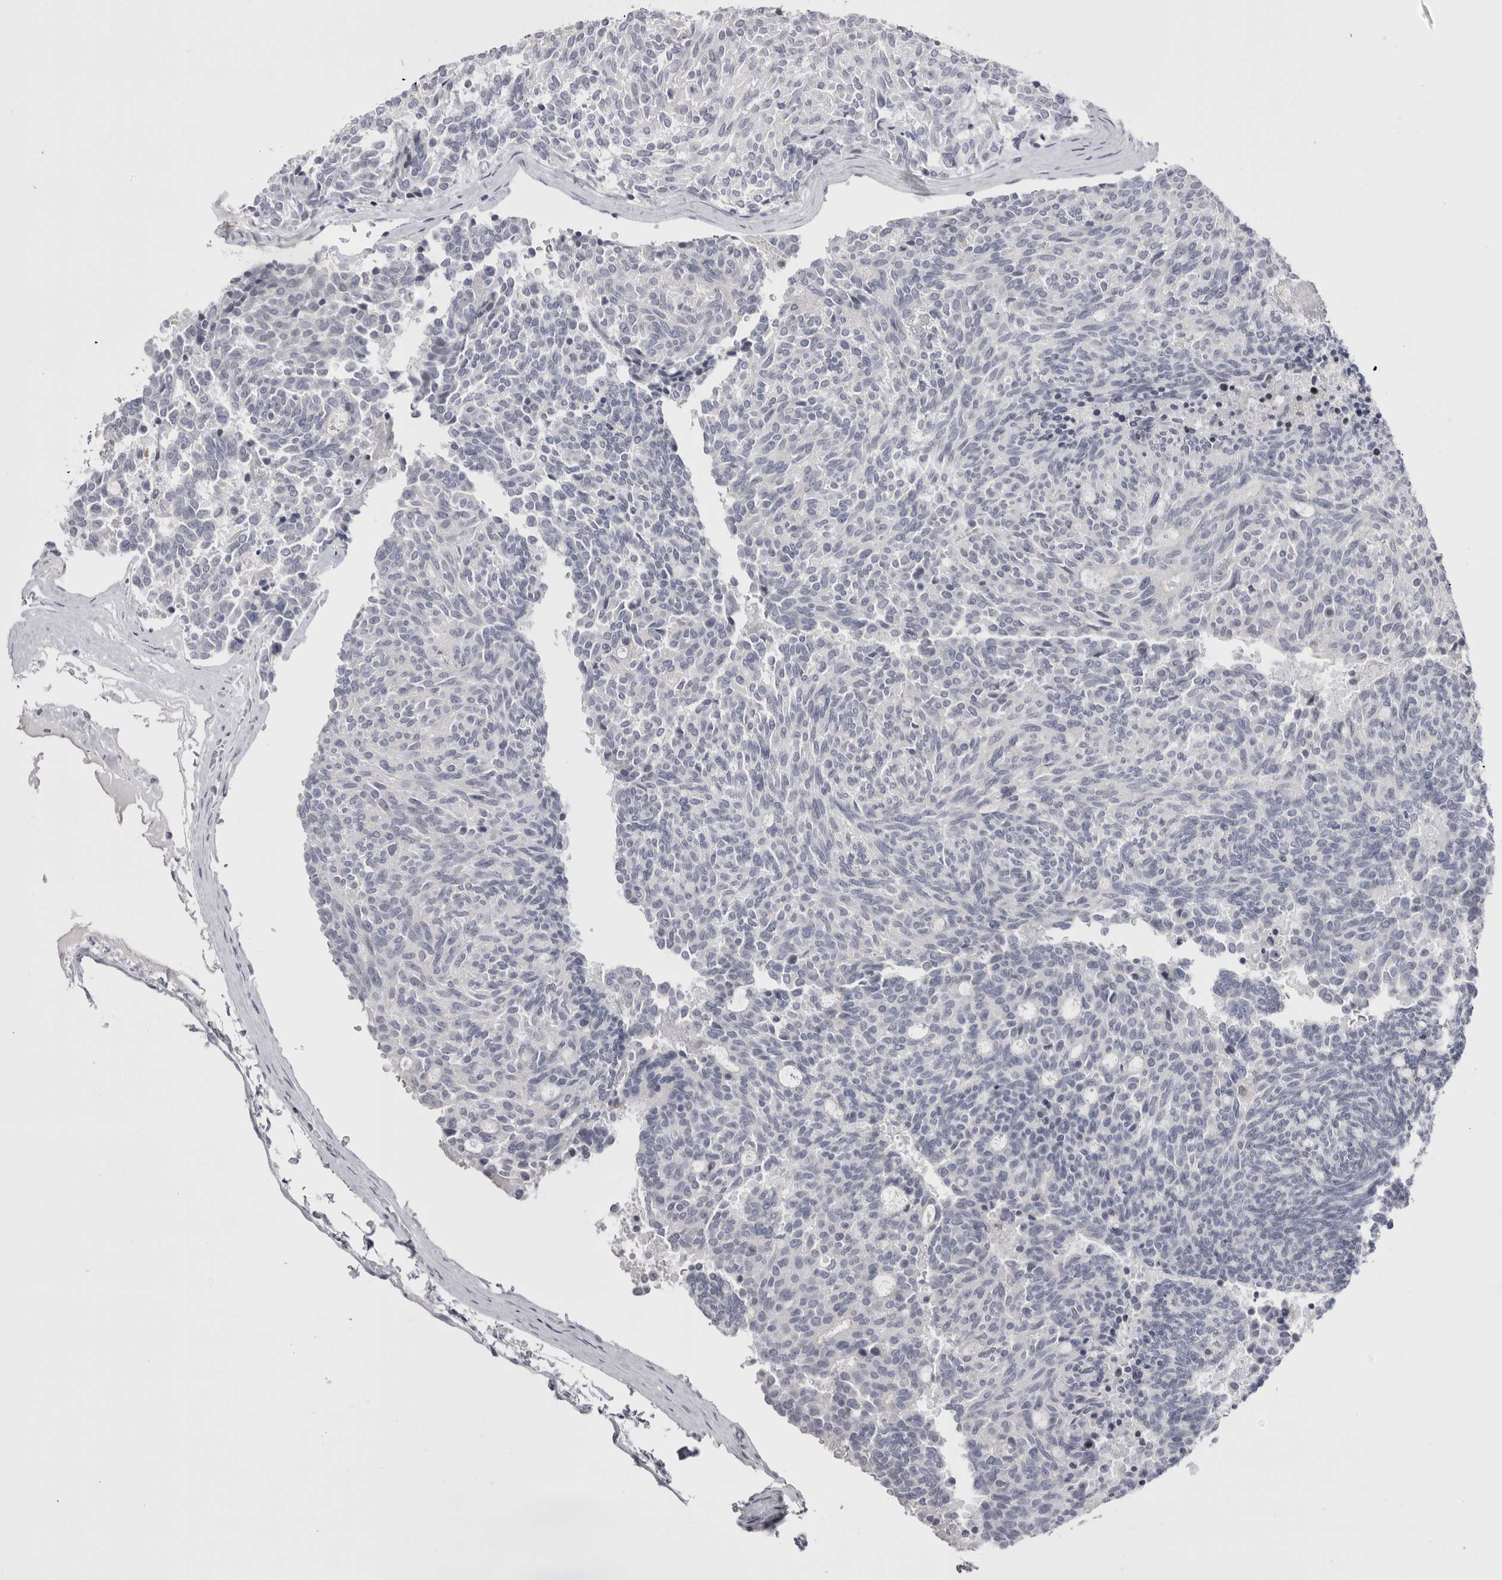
{"staining": {"intensity": "negative", "quantity": "none", "location": "none"}, "tissue": "carcinoid", "cell_type": "Tumor cells", "image_type": "cancer", "snomed": [{"axis": "morphology", "description": "Carcinoid, malignant, NOS"}, {"axis": "topography", "description": "Pancreas"}], "caption": "This is an immunohistochemistry histopathology image of carcinoid. There is no staining in tumor cells.", "gene": "FNDC8", "patient": {"sex": "female", "age": 54}}